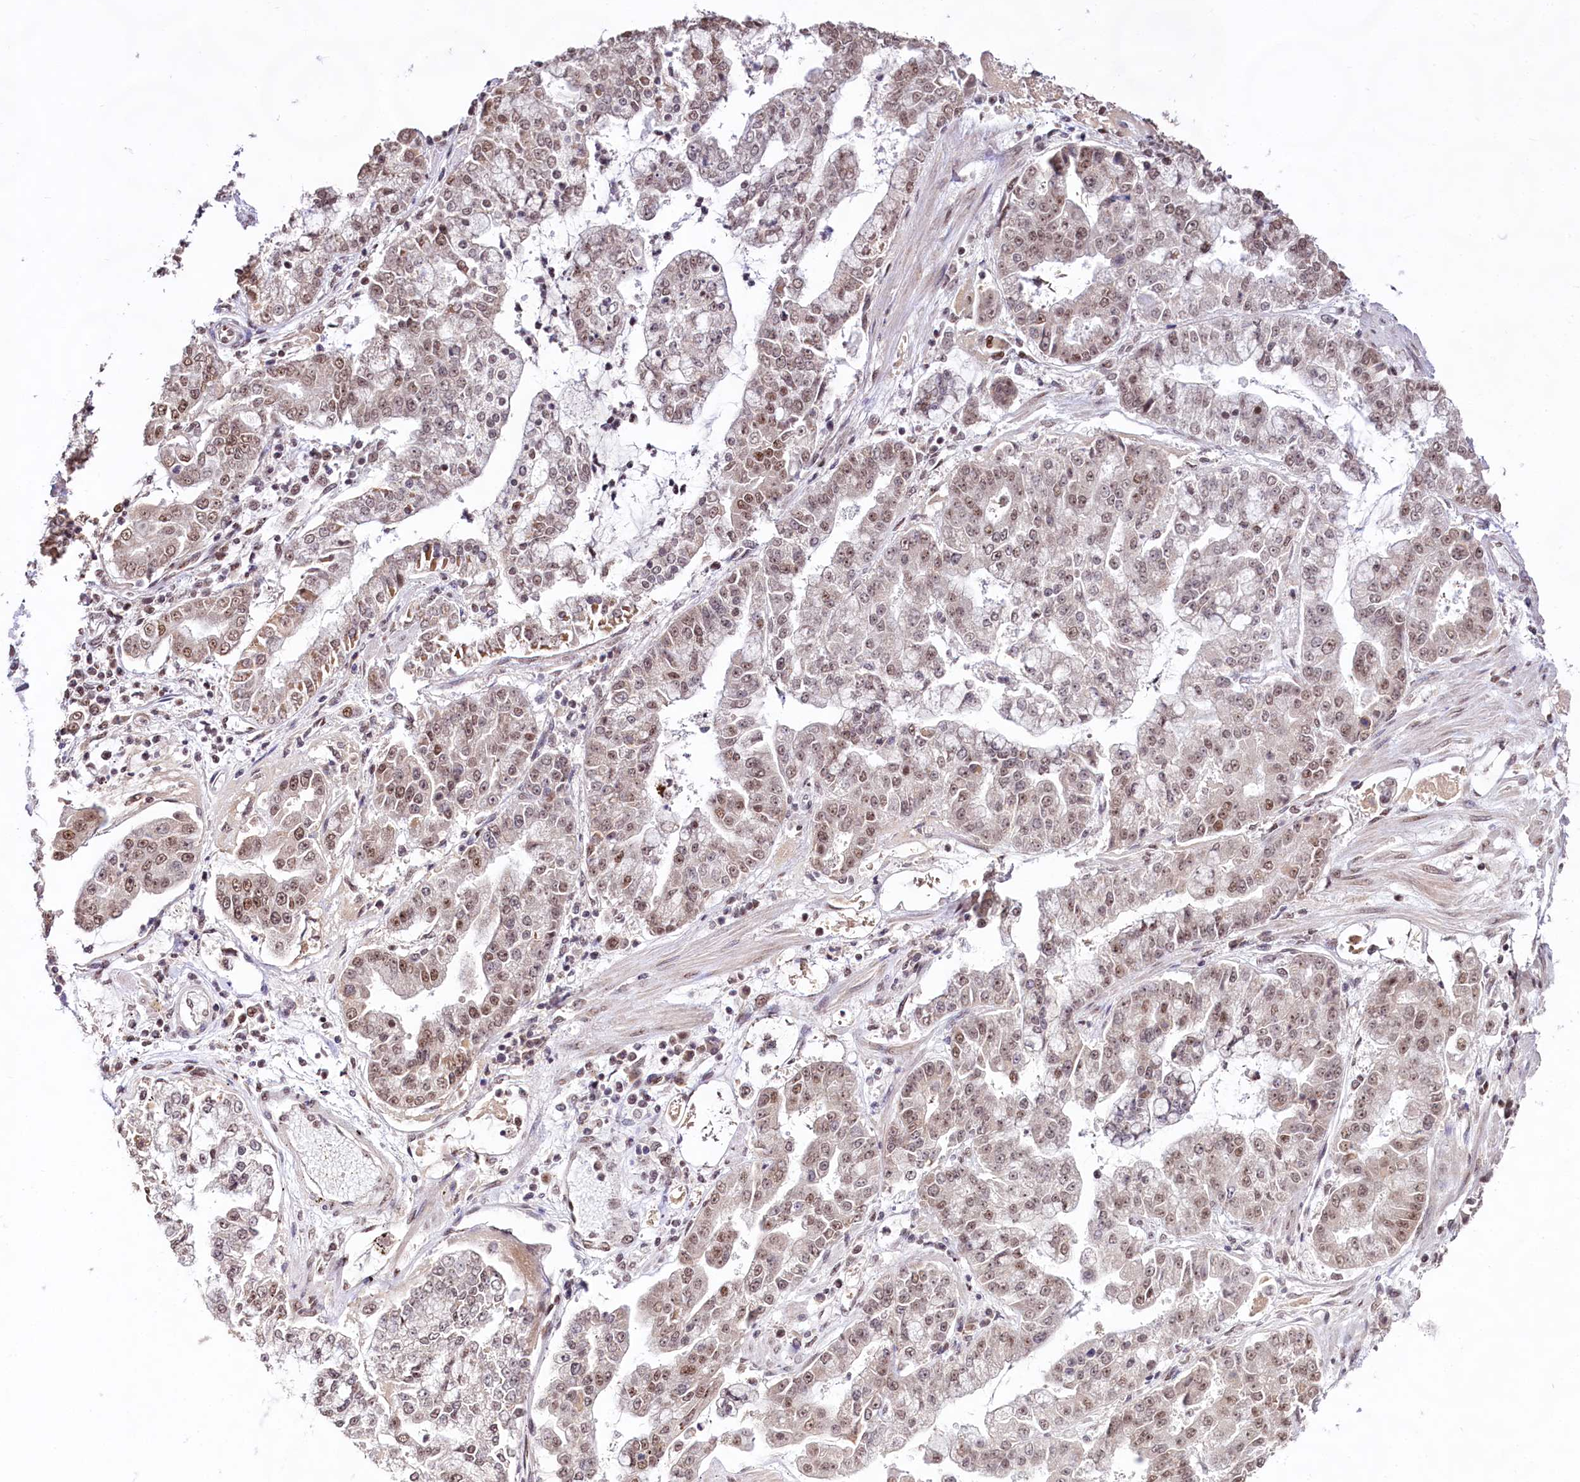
{"staining": {"intensity": "moderate", "quantity": ">75%", "location": "nuclear"}, "tissue": "stomach cancer", "cell_type": "Tumor cells", "image_type": "cancer", "snomed": [{"axis": "morphology", "description": "Adenocarcinoma, NOS"}, {"axis": "topography", "description": "Stomach"}], "caption": "Protein expression analysis of stomach cancer reveals moderate nuclear positivity in about >75% of tumor cells. Using DAB (3,3'-diaminobenzidine) (brown) and hematoxylin (blue) stains, captured at high magnification using brightfield microscopy.", "gene": "HIRA", "patient": {"sex": "male", "age": 76}}